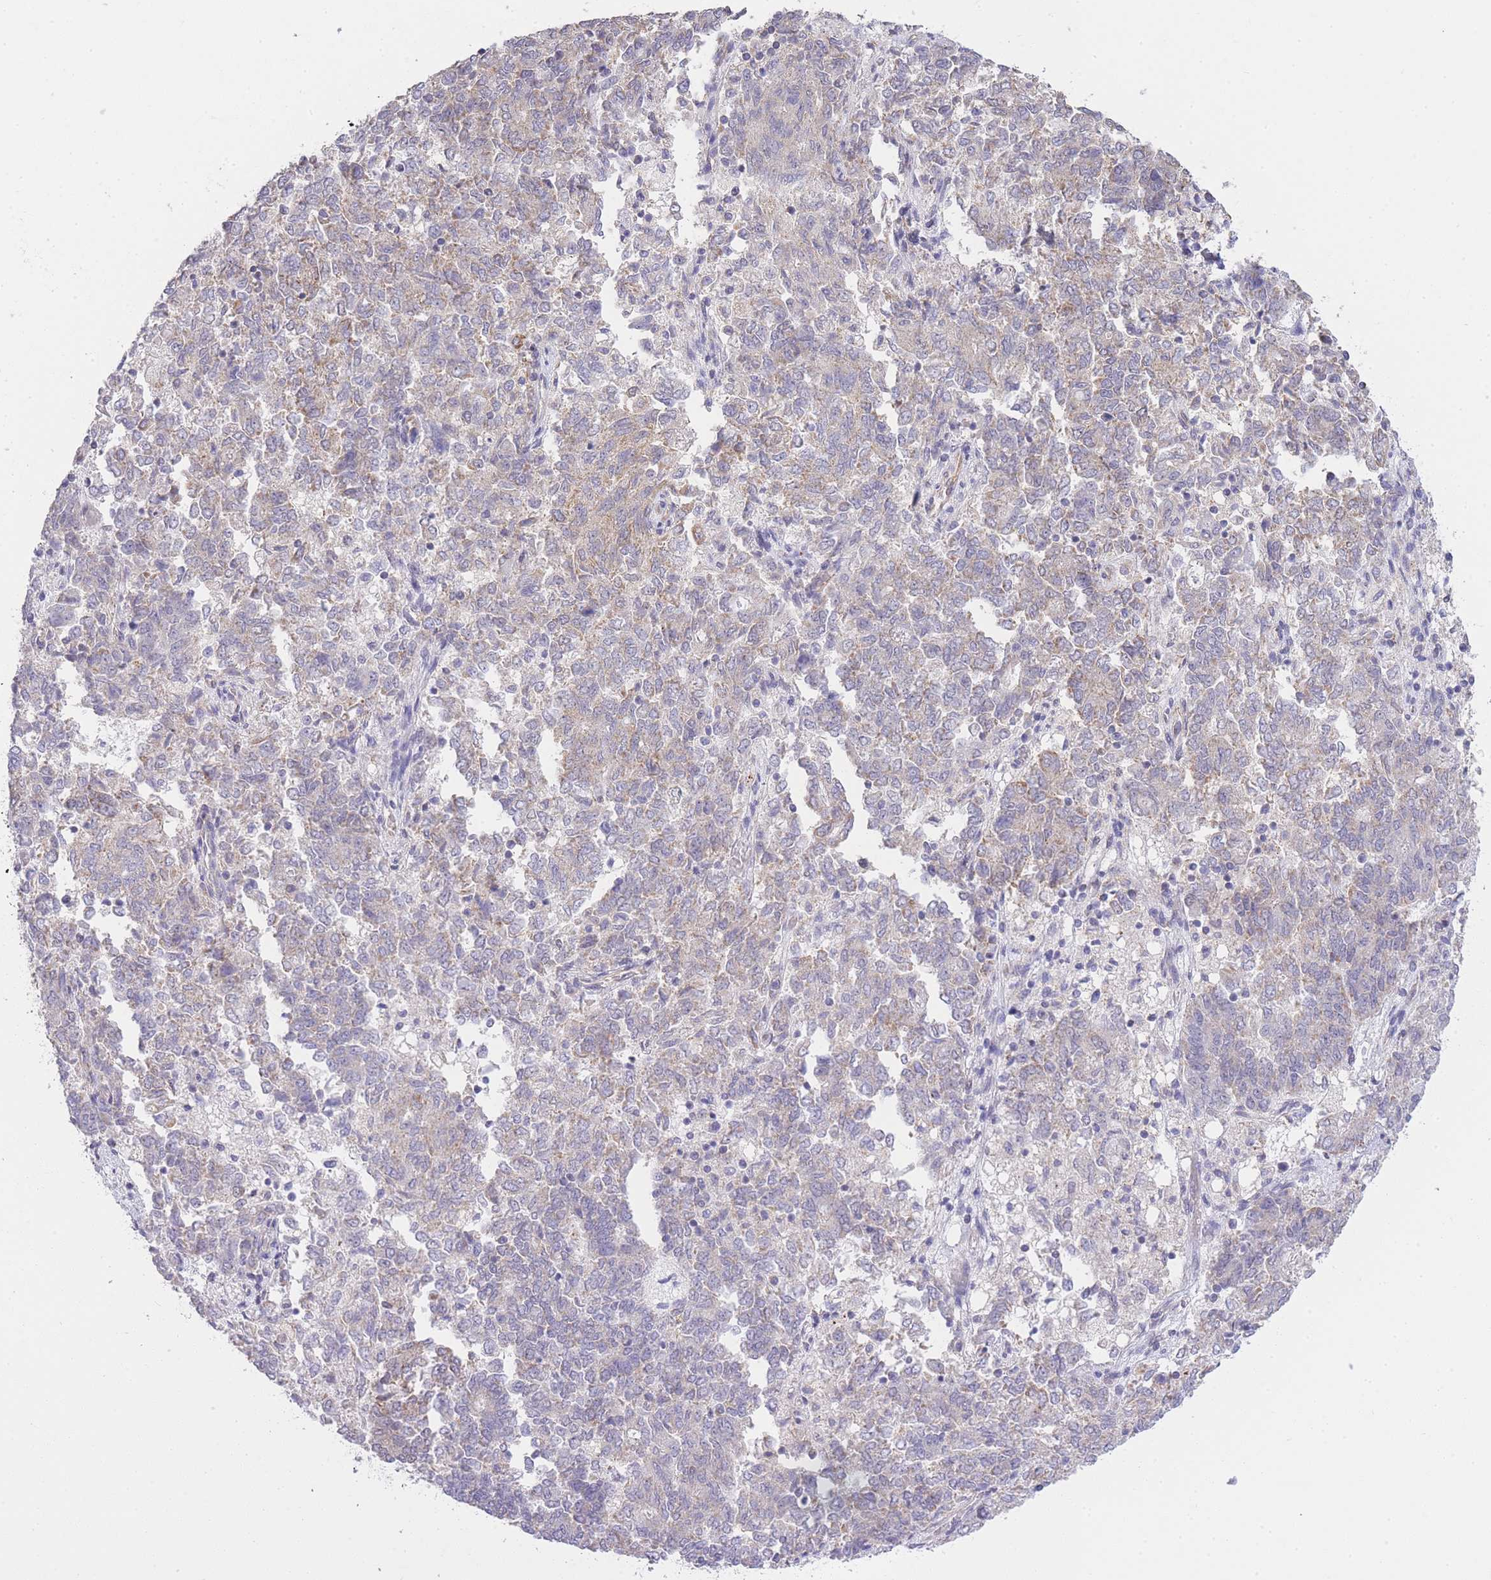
{"staining": {"intensity": "weak", "quantity": "25%-75%", "location": "cytoplasmic/membranous"}, "tissue": "endometrial cancer", "cell_type": "Tumor cells", "image_type": "cancer", "snomed": [{"axis": "morphology", "description": "Adenocarcinoma, NOS"}, {"axis": "topography", "description": "Endometrium"}], "caption": "Protein expression analysis of endometrial cancer shows weak cytoplasmic/membranous expression in approximately 25%-75% of tumor cells. (IHC, brightfield microscopy, high magnification).", "gene": "CTBP1", "patient": {"sex": "female", "age": 80}}